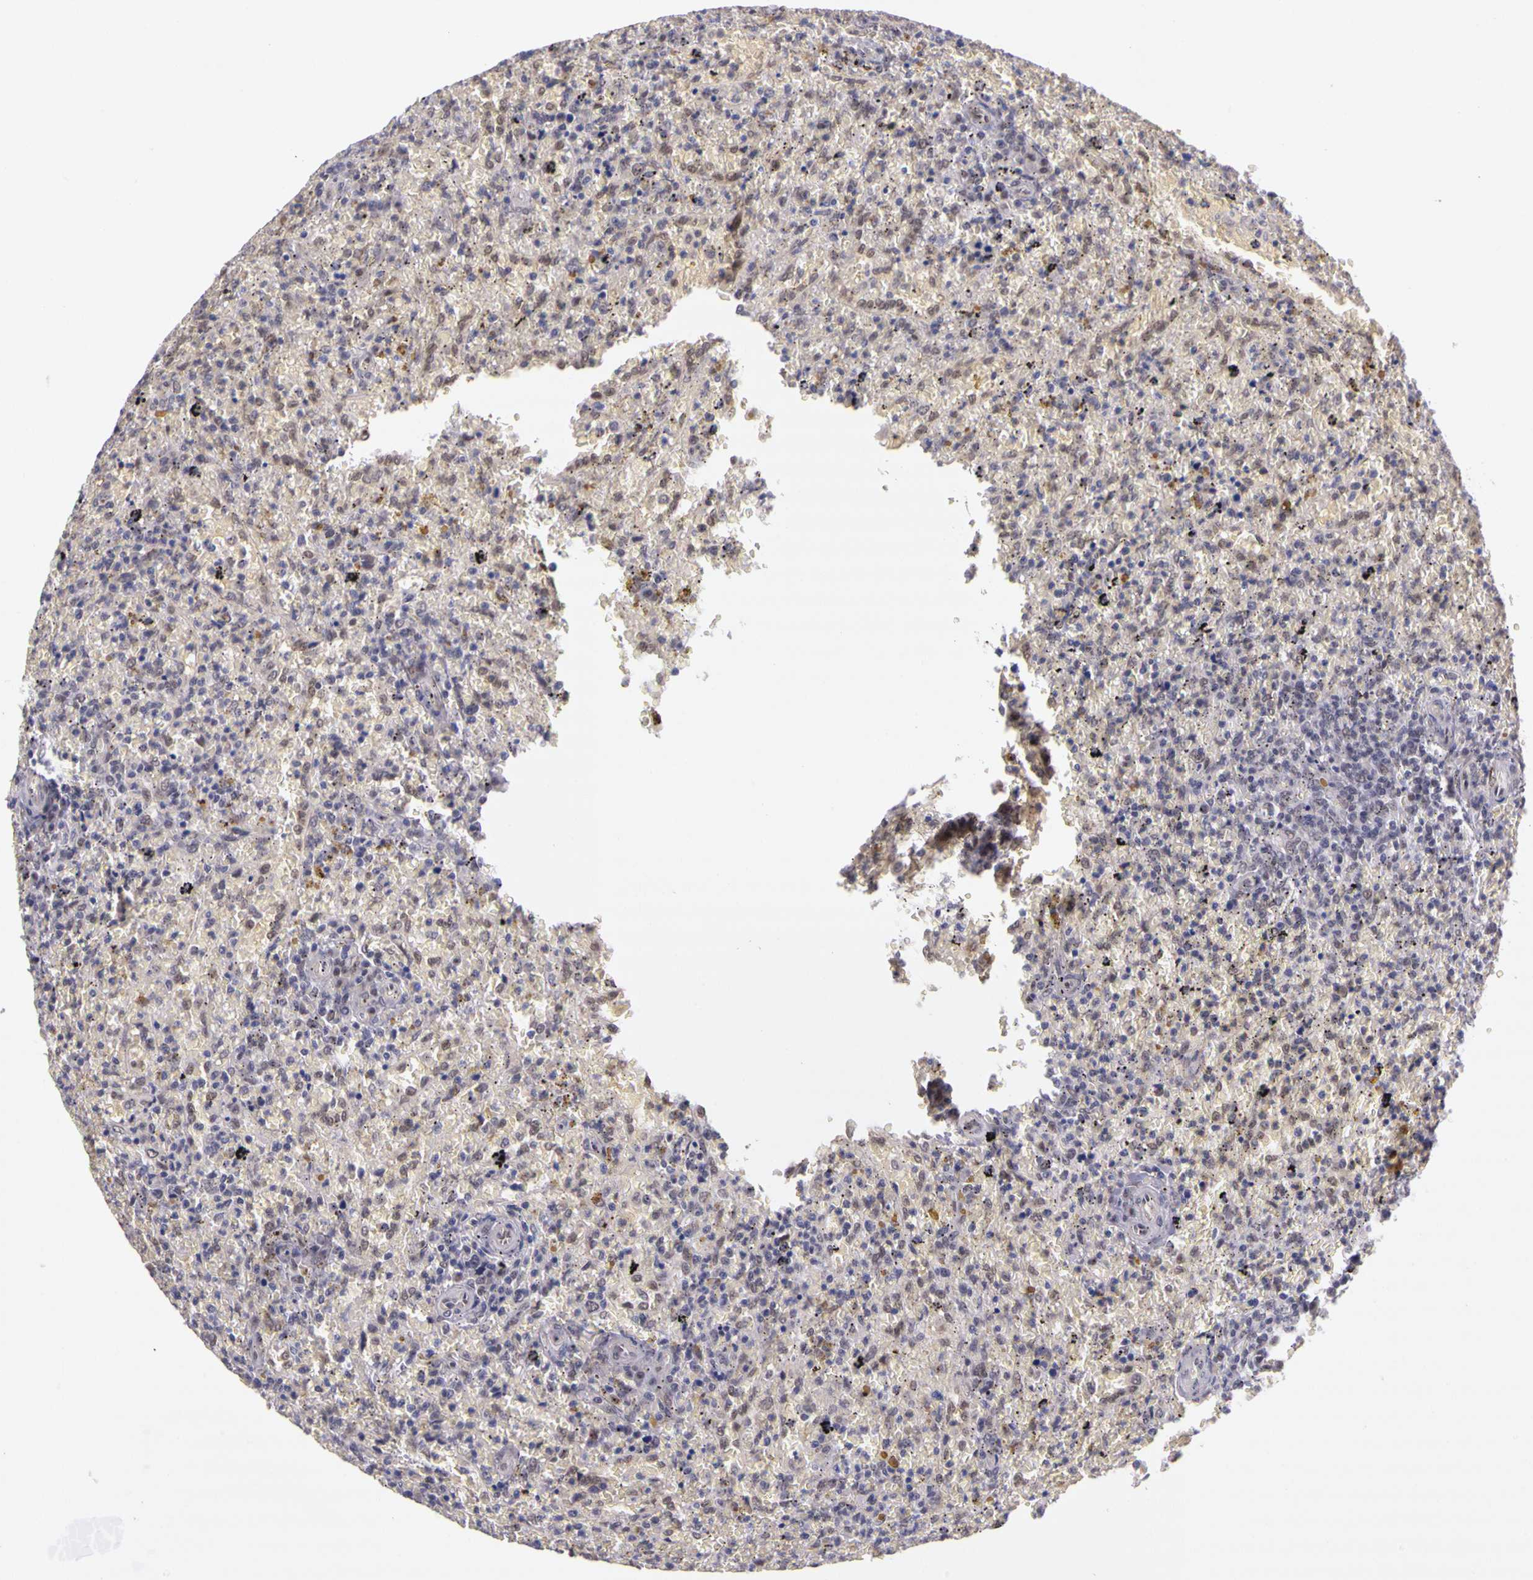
{"staining": {"intensity": "weak", "quantity": "<25%", "location": "nuclear"}, "tissue": "lymphoma", "cell_type": "Tumor cells", "image_type": "cancer", "snomed": [{"axis": "morphology", "description": "Malignant lymphoma, non-Hodgkin's type, High grade"}, {"axis": "topography", "description": "Spleen"}, {"axis": "topography", "description": "Lymph node"}], "caption": "Tumor cells show no significant positivity in lymphoma.", "gene": "WDR13", "patient": {"sex": "female", "age": 70}}